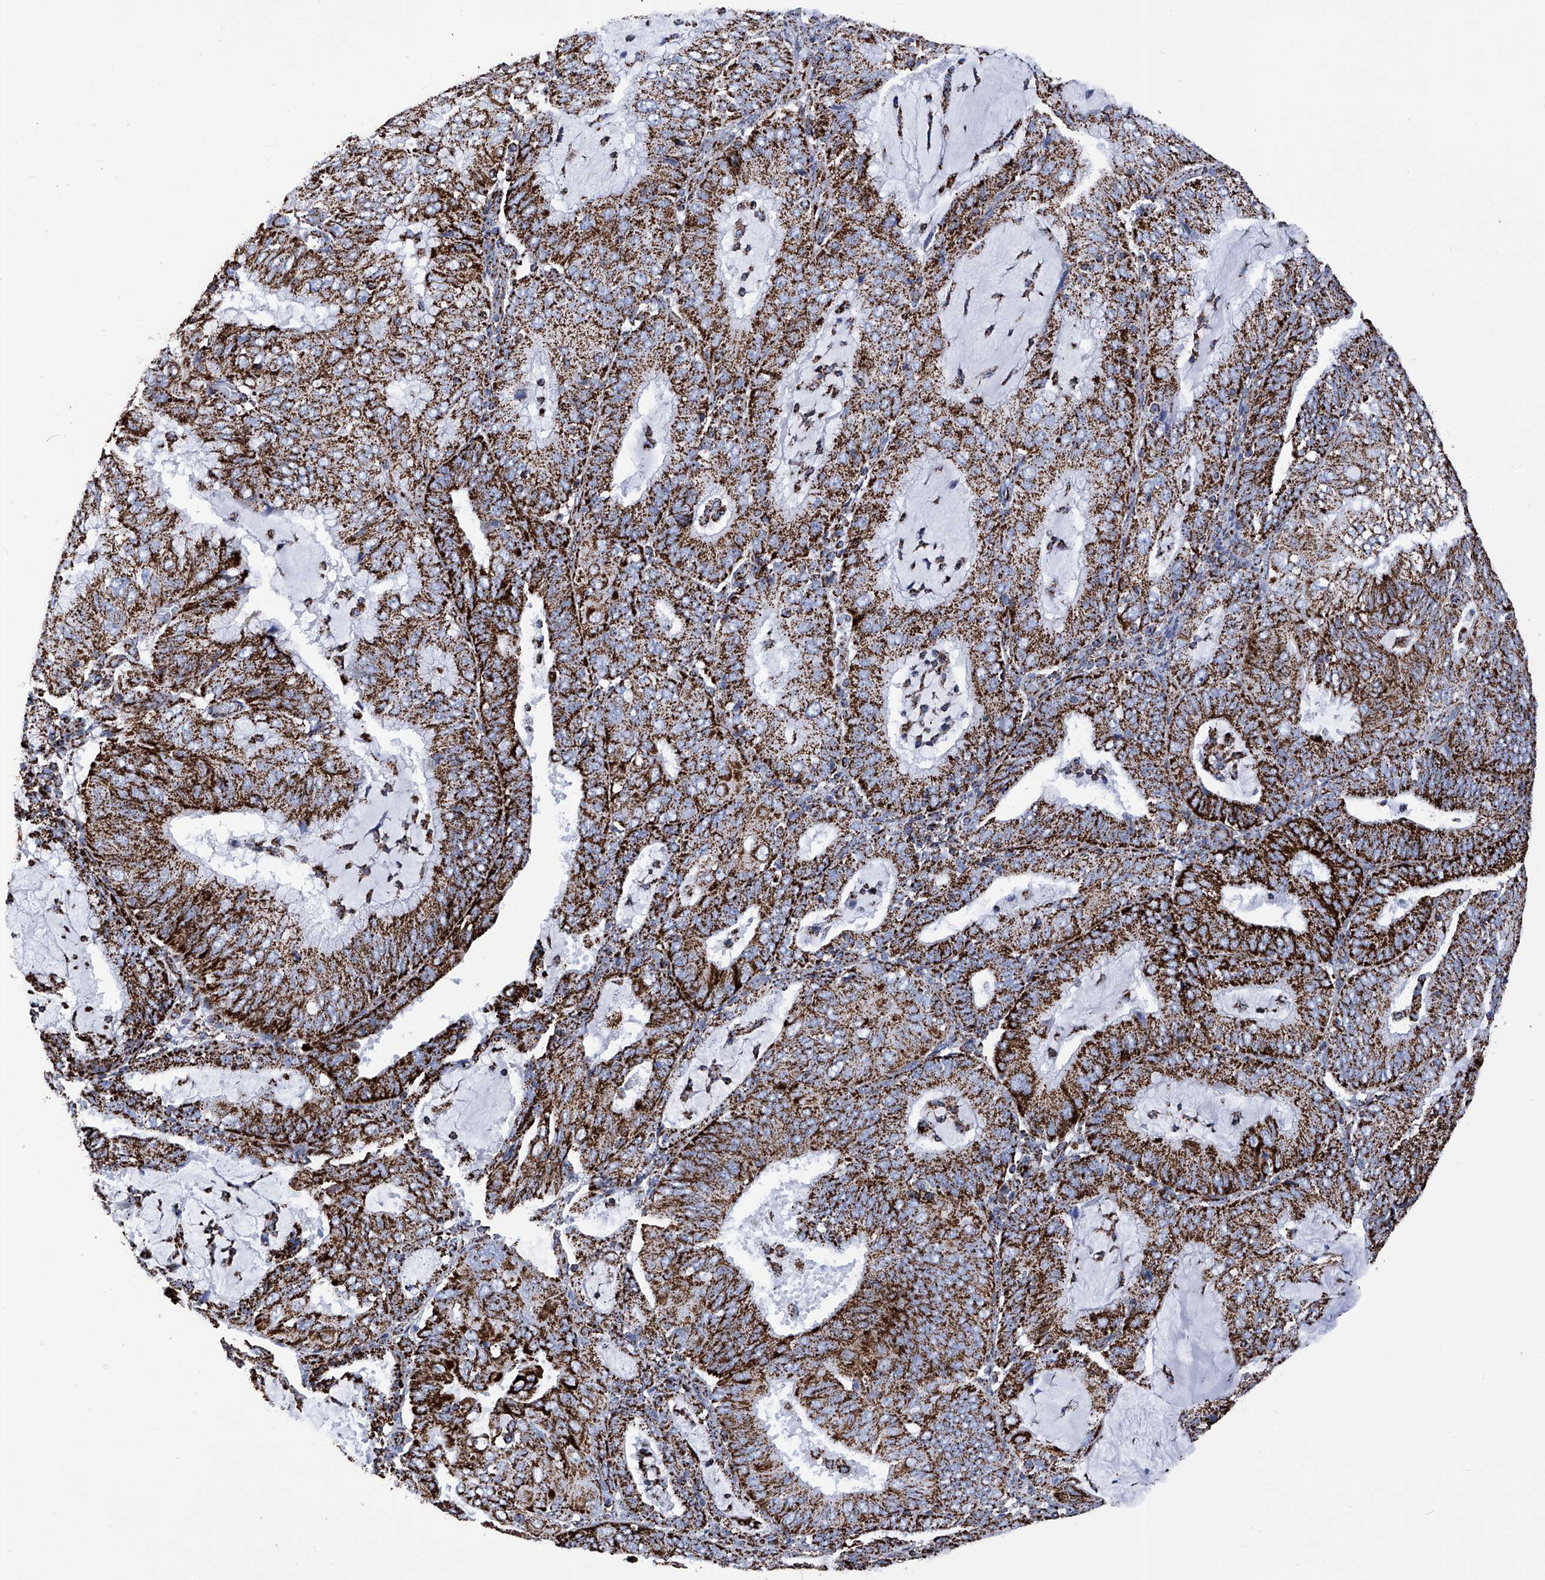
{"staining": {"intensity": "strong", "quantity": ">75%", "location": "cytoplasmic/membranous"}, "tissue": "endometrial cancer", "cell_type": "Tumor cells", "image_type": "cancer", "snomed": [{"axis": "morphology", "description": "Adenocarcinoma, NOS"}, {"axis": "topography", "description": "Endometrium"}], "caption": "Immunohistochemical staining of endometrial cancer demonstrates high levels of strong cytoplasmic/membranous protein expression in about >75% of tumor cells. (brown staining indicates protein expression, while blue staining denotes nuclei).", "gene": "ATP5PF", "patient": {"sex": "female", "age": 81}}